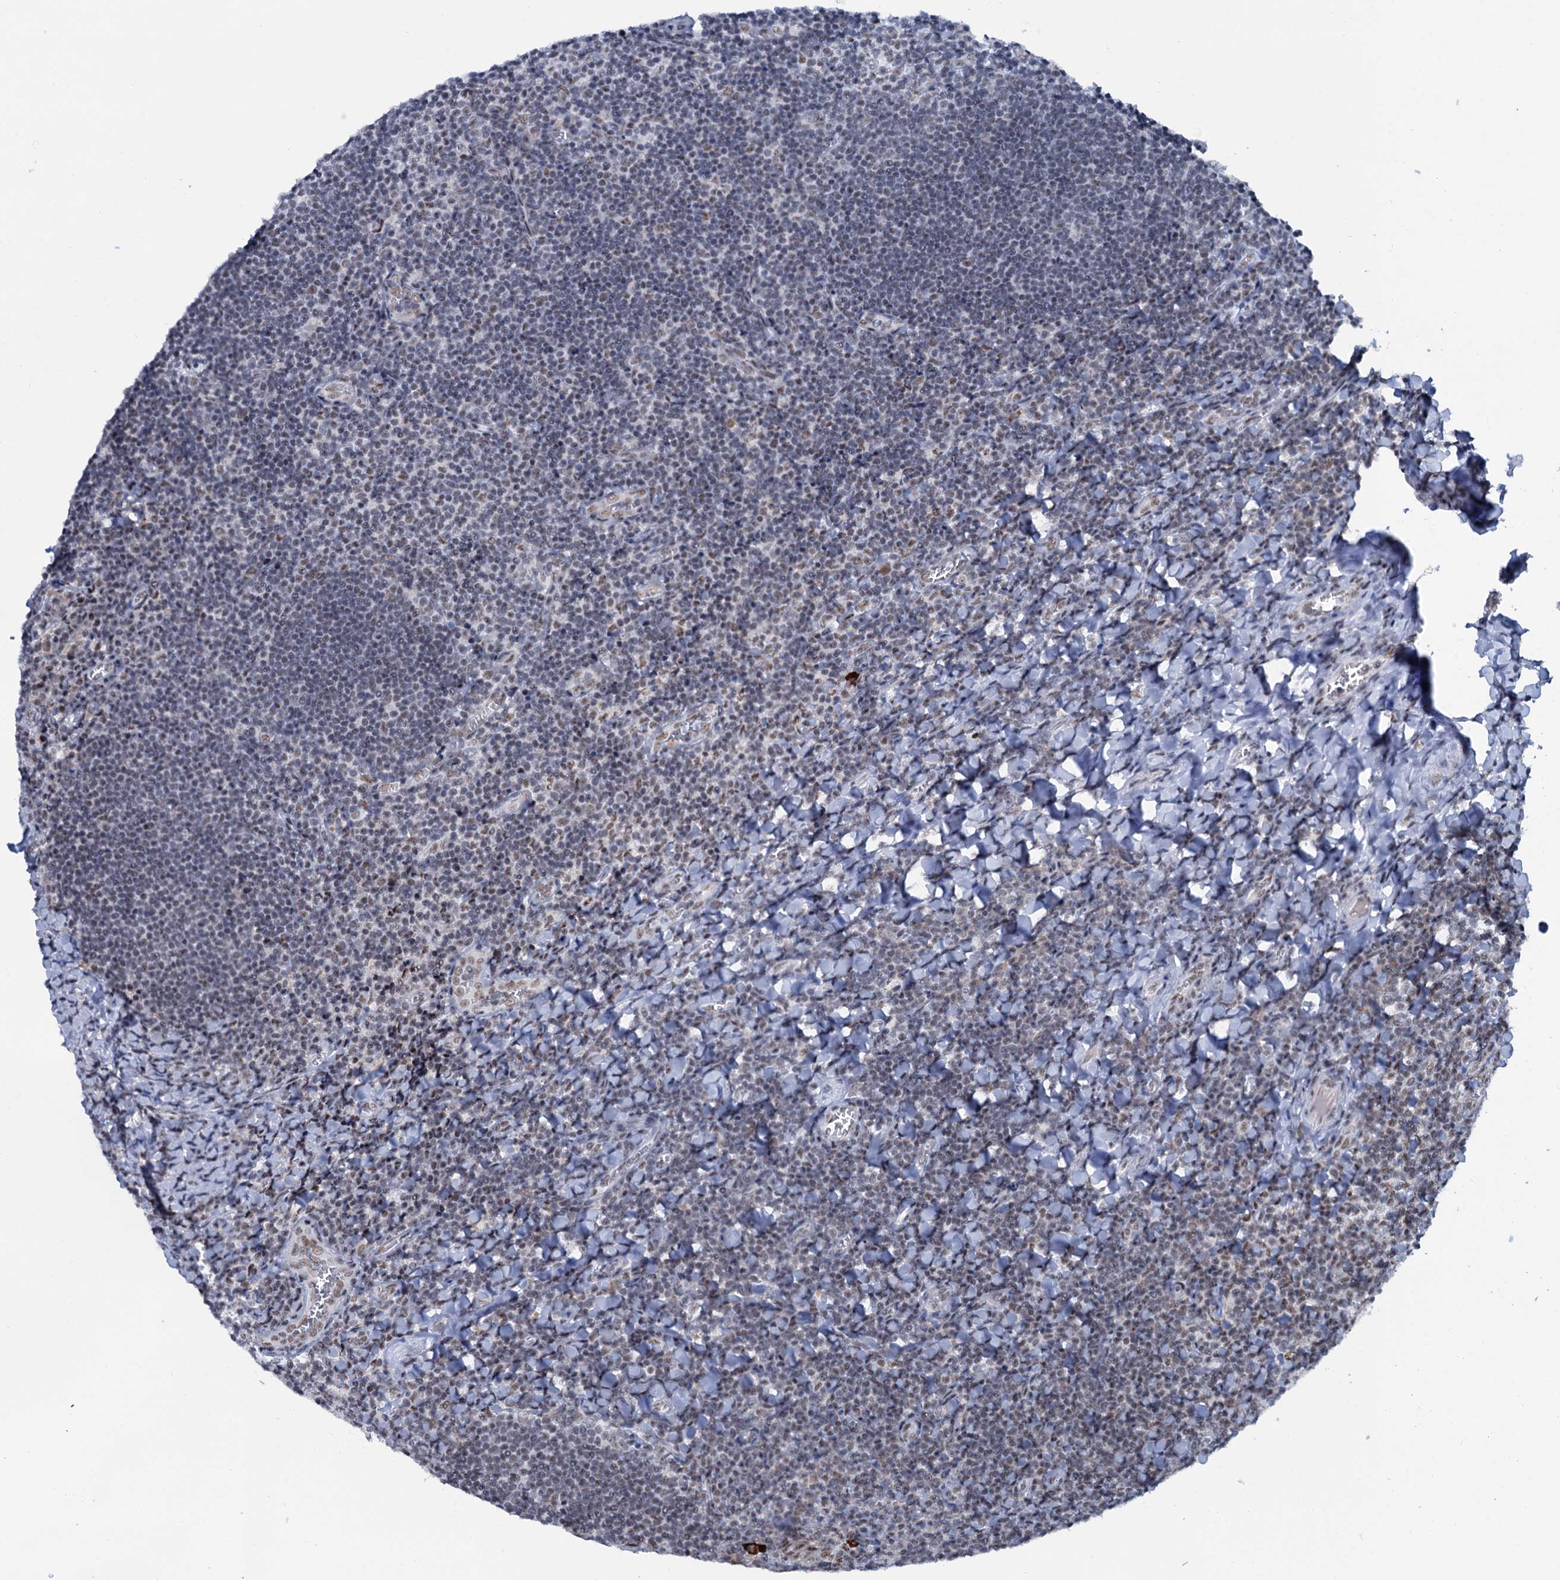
{"staining": {"intensity": "moderate", "quantity": ">75%", "location": "nuclear"}, "tissue": "tonsil", "cell_type": "Germinal center cells", "image_type": "normal", "snomed": [{"axis": "morphology", "description": "Normal tissue, NOS"}, {"axis": "topography", "description": "Tonsil"}], "caption": "Germinal center cells display medium levels of moderate nuclear positivity in about >75% of cells in unremarkable tonsil.", "gene": "SREK1", "patient": {"sex": "male", "age": 27}}